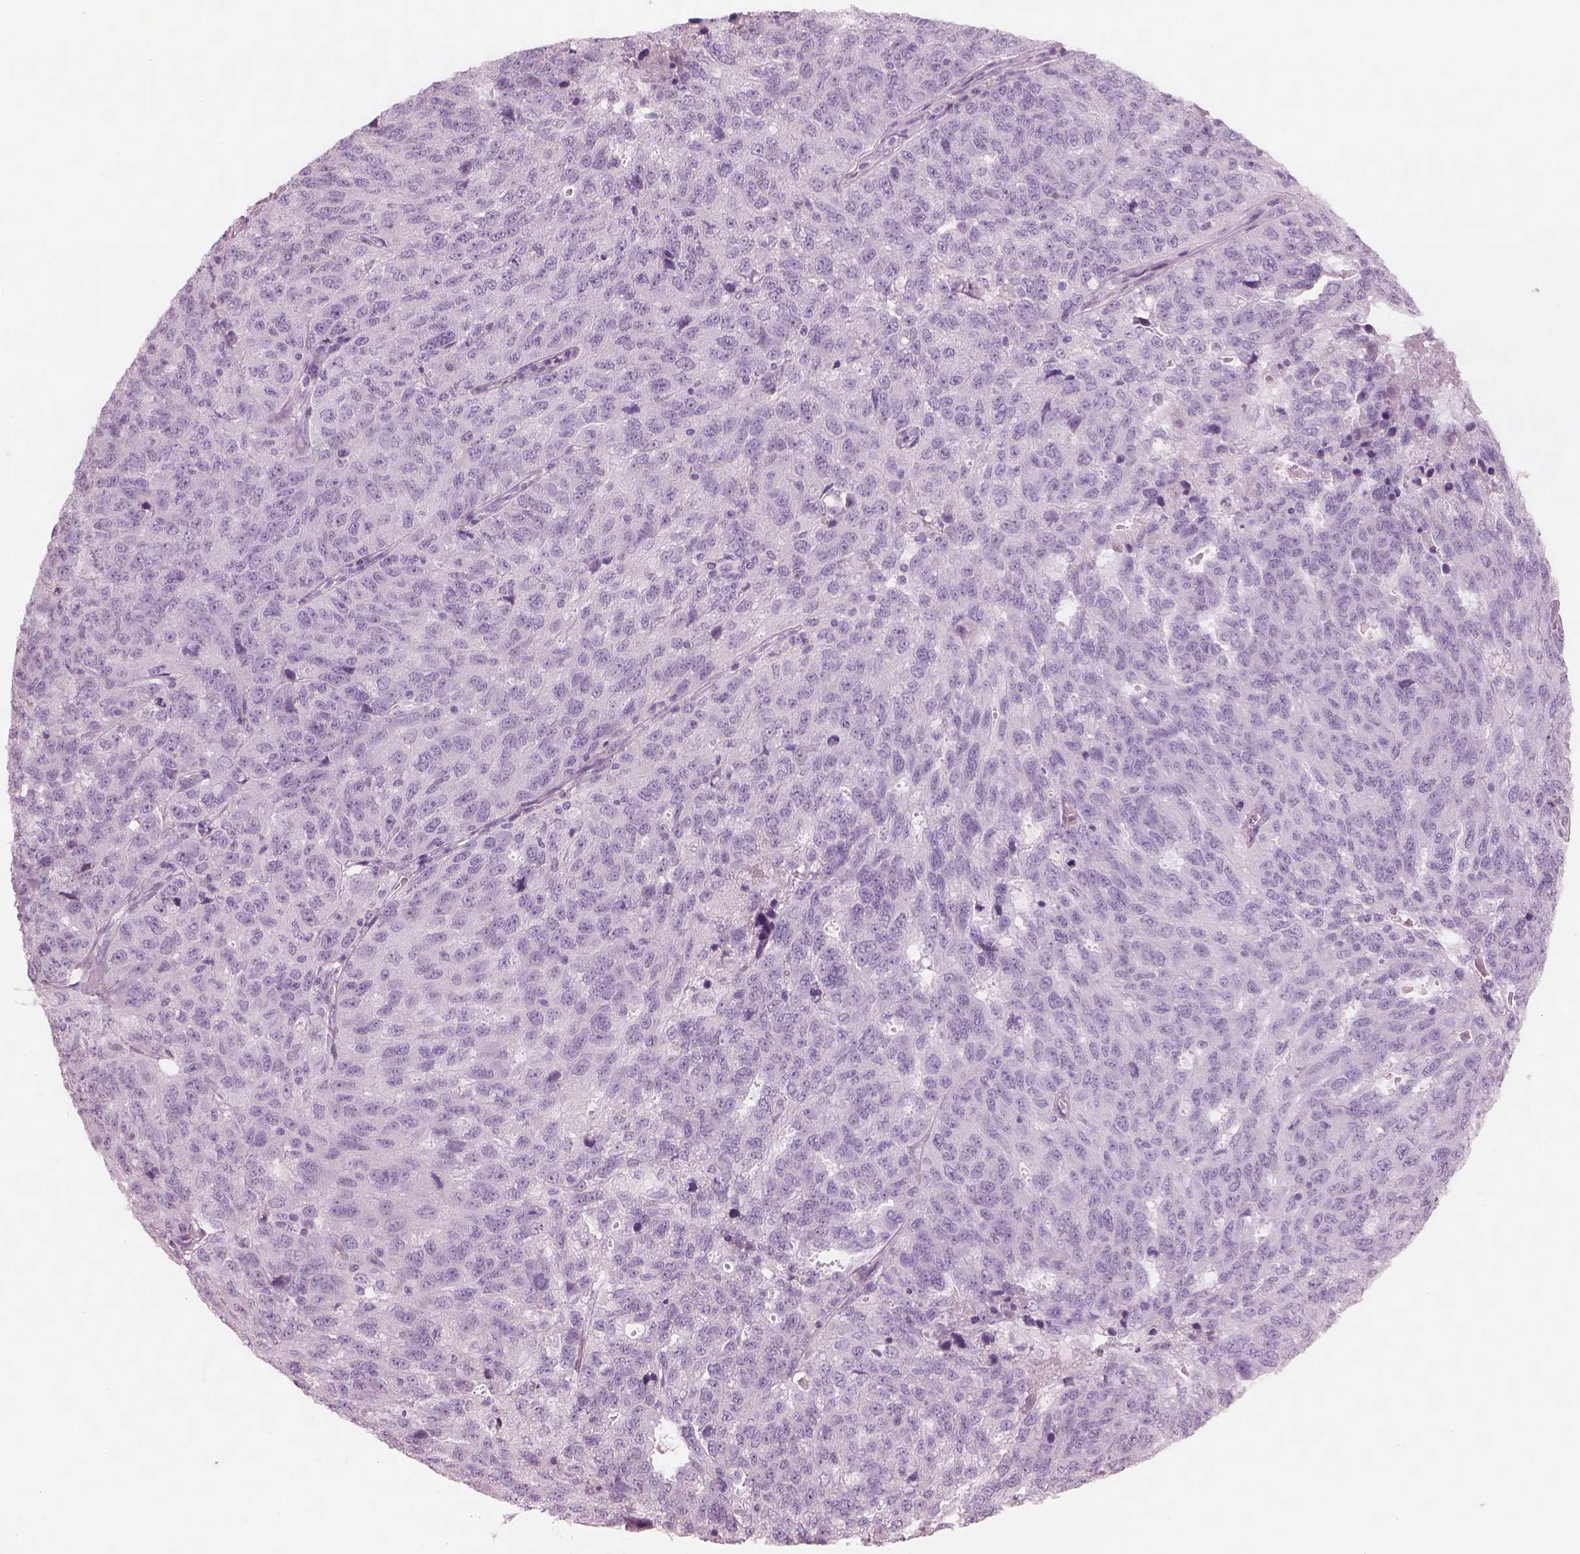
{"staining": {"intensity": "negative", "quantity": "none", "location": "none"}, "tissue": "ovarian cancer", "cell_type": "Tumor cells", "image_type": "cancer", "snomed": [{"axis": "morphology", "description": "Cystadenocarcinoma, serous, NOS"}, {"axis": "topography", "description": "Ovary"}], "caption": "Immunohistochemistry (IHC) image of neoplastic tissue: human ovarian cancer (serous cystadenocarcinoma) stained with DAB shows no significant protein expression in tumor cells. (Stains: DAB immunohistochemistry (IHC) with hematoxylin counter stain, Microscopy: brightfield microscopy at high magnification).", "gene": "PACRG", "patient": {"sex": "female", "age": 71}}